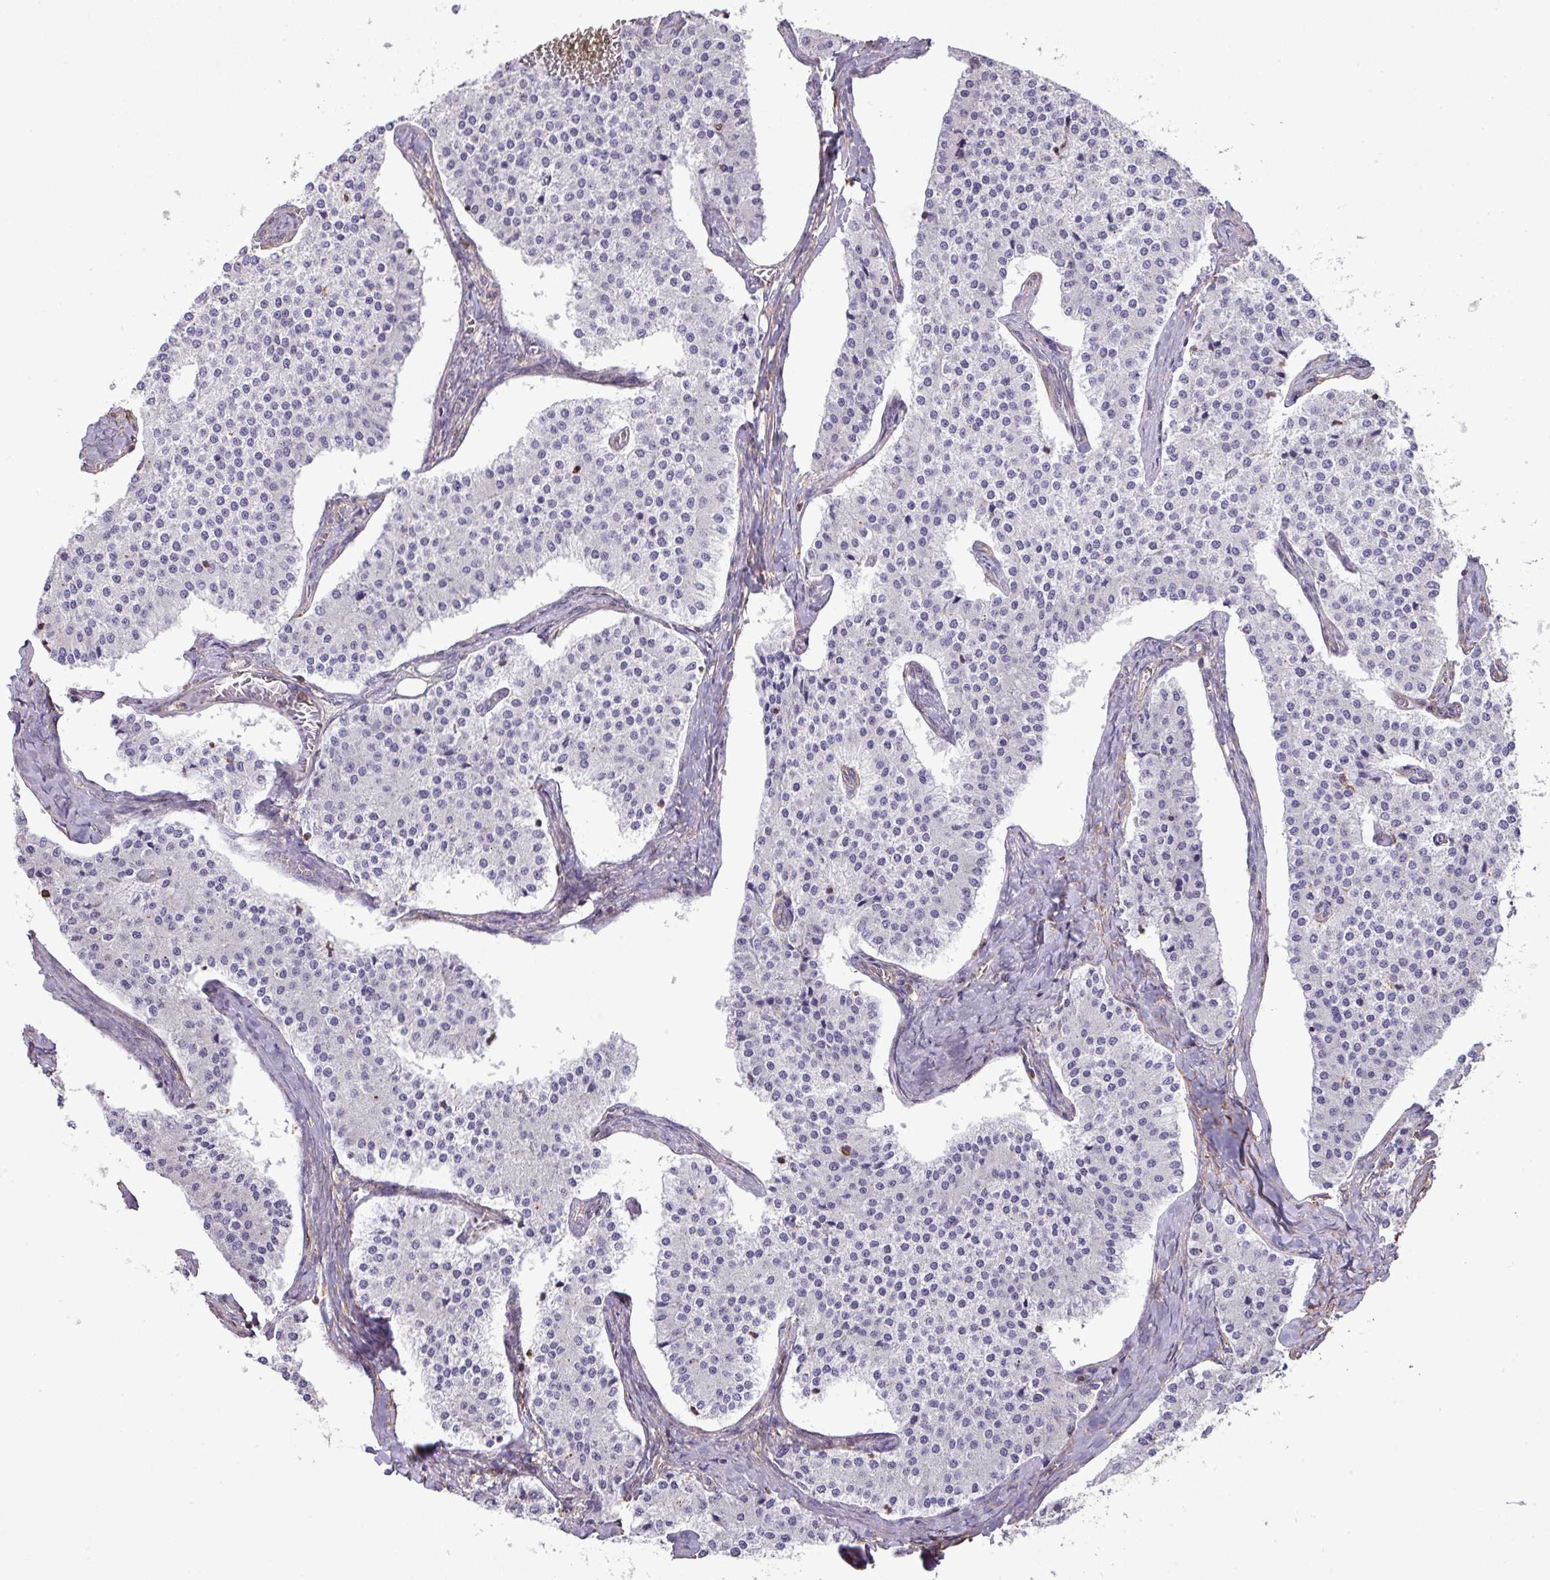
{"staining": {"intensity": "negative", "quantity": "none", "location": "none"}, "tissue": "carcinoid", "cell_type": "Tumor cells", "image_type": "cancer", "snomed": [{"axis": "morphology", "description": "Carcinoid, malignant, NOS"}, {"axis": "topography", "description": "Colon"}], "caption": "An image of human malignant carcinoid is negative for staining in tumor cells.", "gene": "LRRC41", "patient": {"sex": "female", "age": 52}}